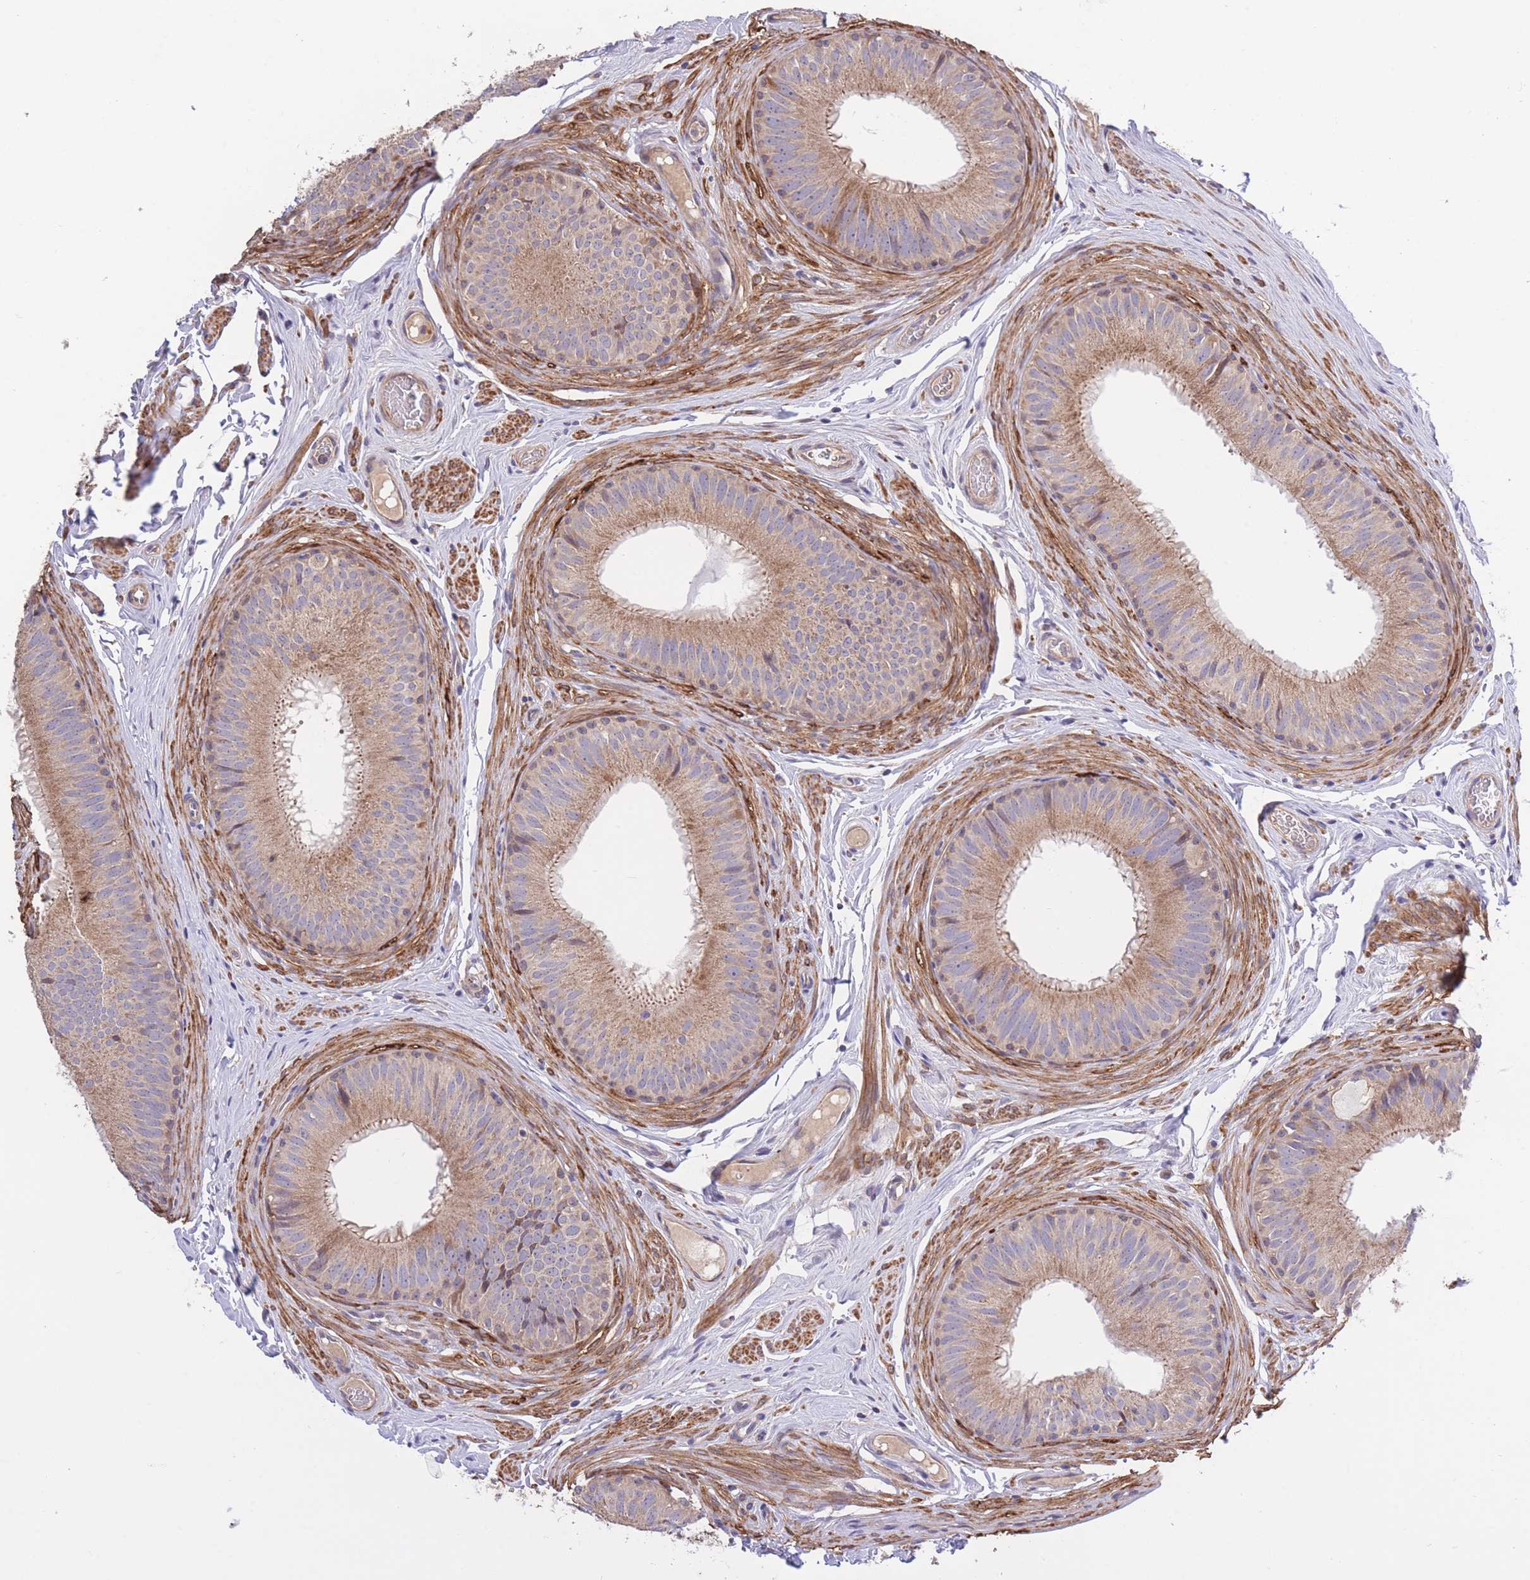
{"staining": {"intensity": "moderate", "quantity": ">75%", "location": "cytoplasmic/membranous"}, "tissue": "epididymis", "cell_type": "Glandular cells", "image_type": "normal", "snomed": [{"axis": "morphology", "description": "Normal tissue, NOS"}, {"axis": "topography", "description": "Epididymis, spermatic cord, NOS"}], "caption": "Immunohistochemical staining of unremarkable epididymis demonstrates >75% levels of moderate cytoplasmic/membranous protein positivity in approximately >75% of glandular cells. (DAB IHC, brown staining for protein, blue staining for nuclei).", "gene": "ATP13A2", "patient": {"sex": "male", "age": 25}}